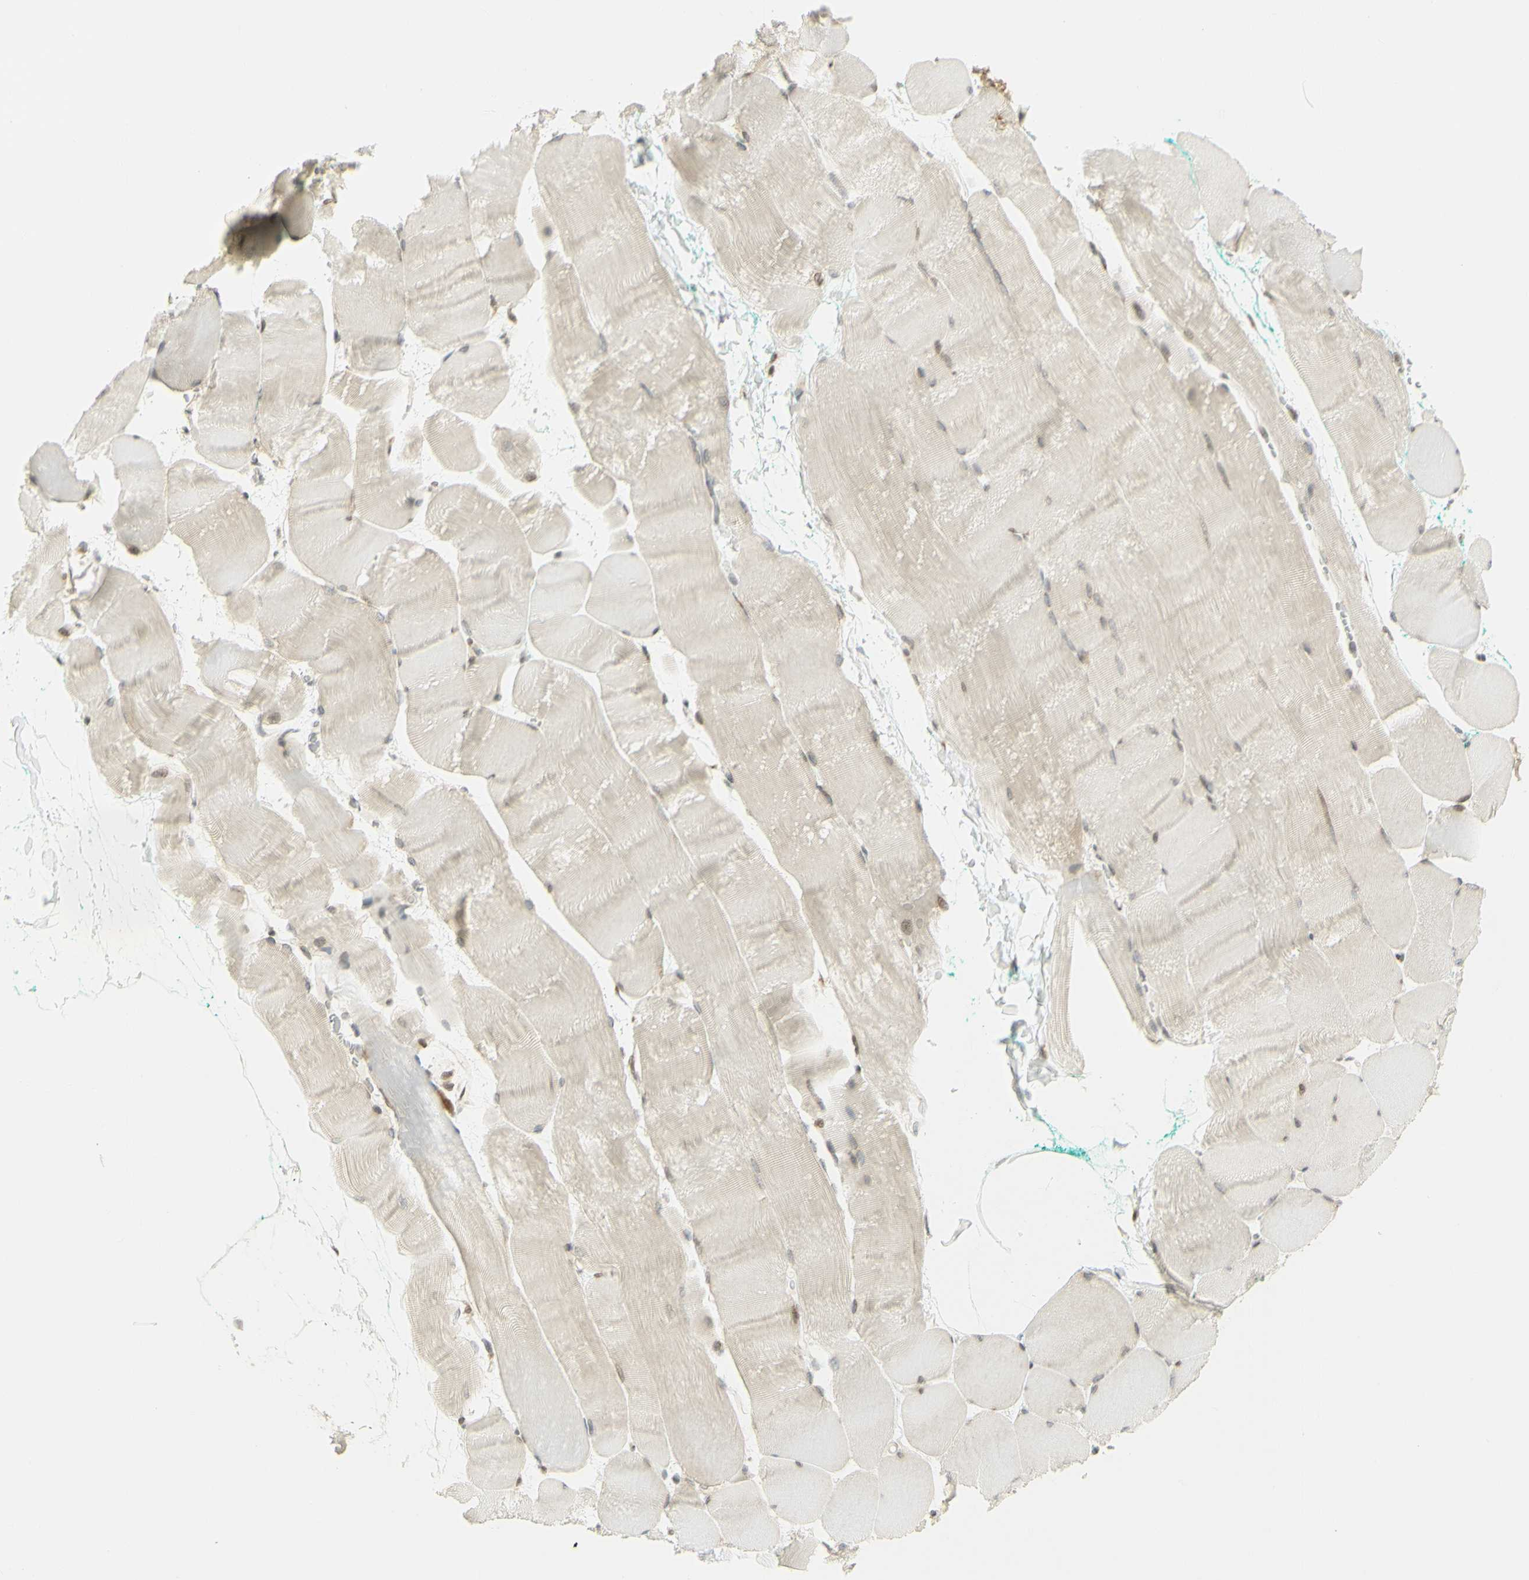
{"staining": {"intensity": "weak", "quantity": ">75%", "location": "cytoplasmic/membranous,nuclear"}, "tissue": "skeletal muscle", "cell_type": "Myocytes", "image_type": "normal", "snomed": [{"axis": "morphology", "description": "Normal tissue, NOS"}, {"axis": "morphology", "description": "Squamous cell carcinoma, NOS"}, {"axis": "topography", "description": "Skeletal muscle"}], "caption": "Immunohistochemistry (IHC) image of unremarkable skeletal muscle: skeletal muscle stained using immunohistochemistry reveals low levels of weak protein expression localized specifically in the cytoplasmic/membranous,nuclear of myocytes, appearing as a cytoplasmic/membranous,nuclear brown color.", "gene": "KIF11", "patient": {"sex": "male", "age": 51}}